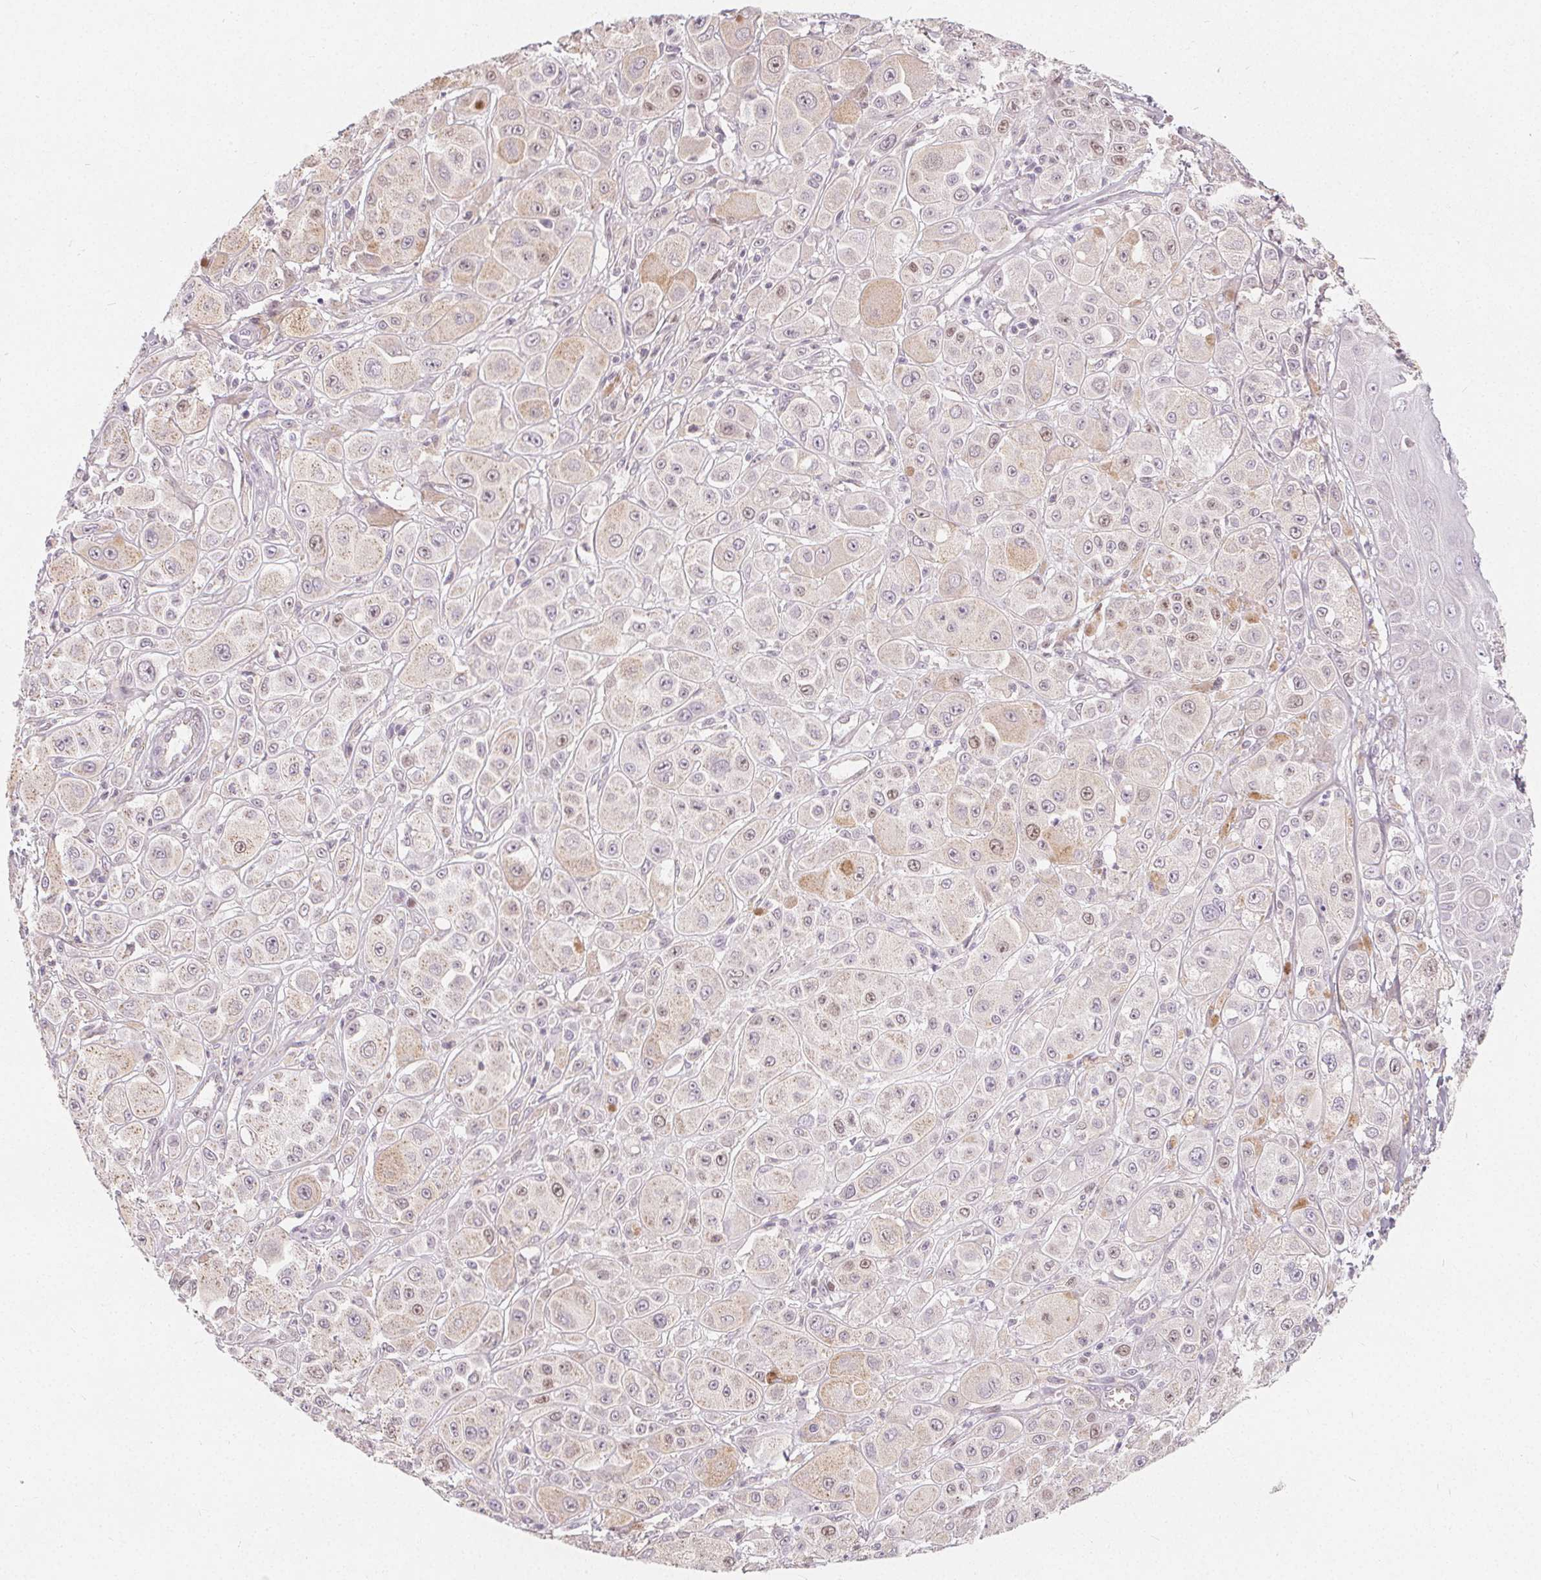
{"staining": {"intensity": "negative", "quantity": "none", "location": "none"}, "tissue": "melanoma", "cell_type": "Tumor cells", "image_type": "cancer", "snomed": [{"axis": "morphology", "description": "Malignant melanoma, NOS"}, {"axis": "topography", "description": "Skin"}], "caption": "Melanoma was stained to show a protein in brown. There is no significant expression in tumor cells.", "gene": "TIPIN", "patient": {"sex": "male", "age": 67}}